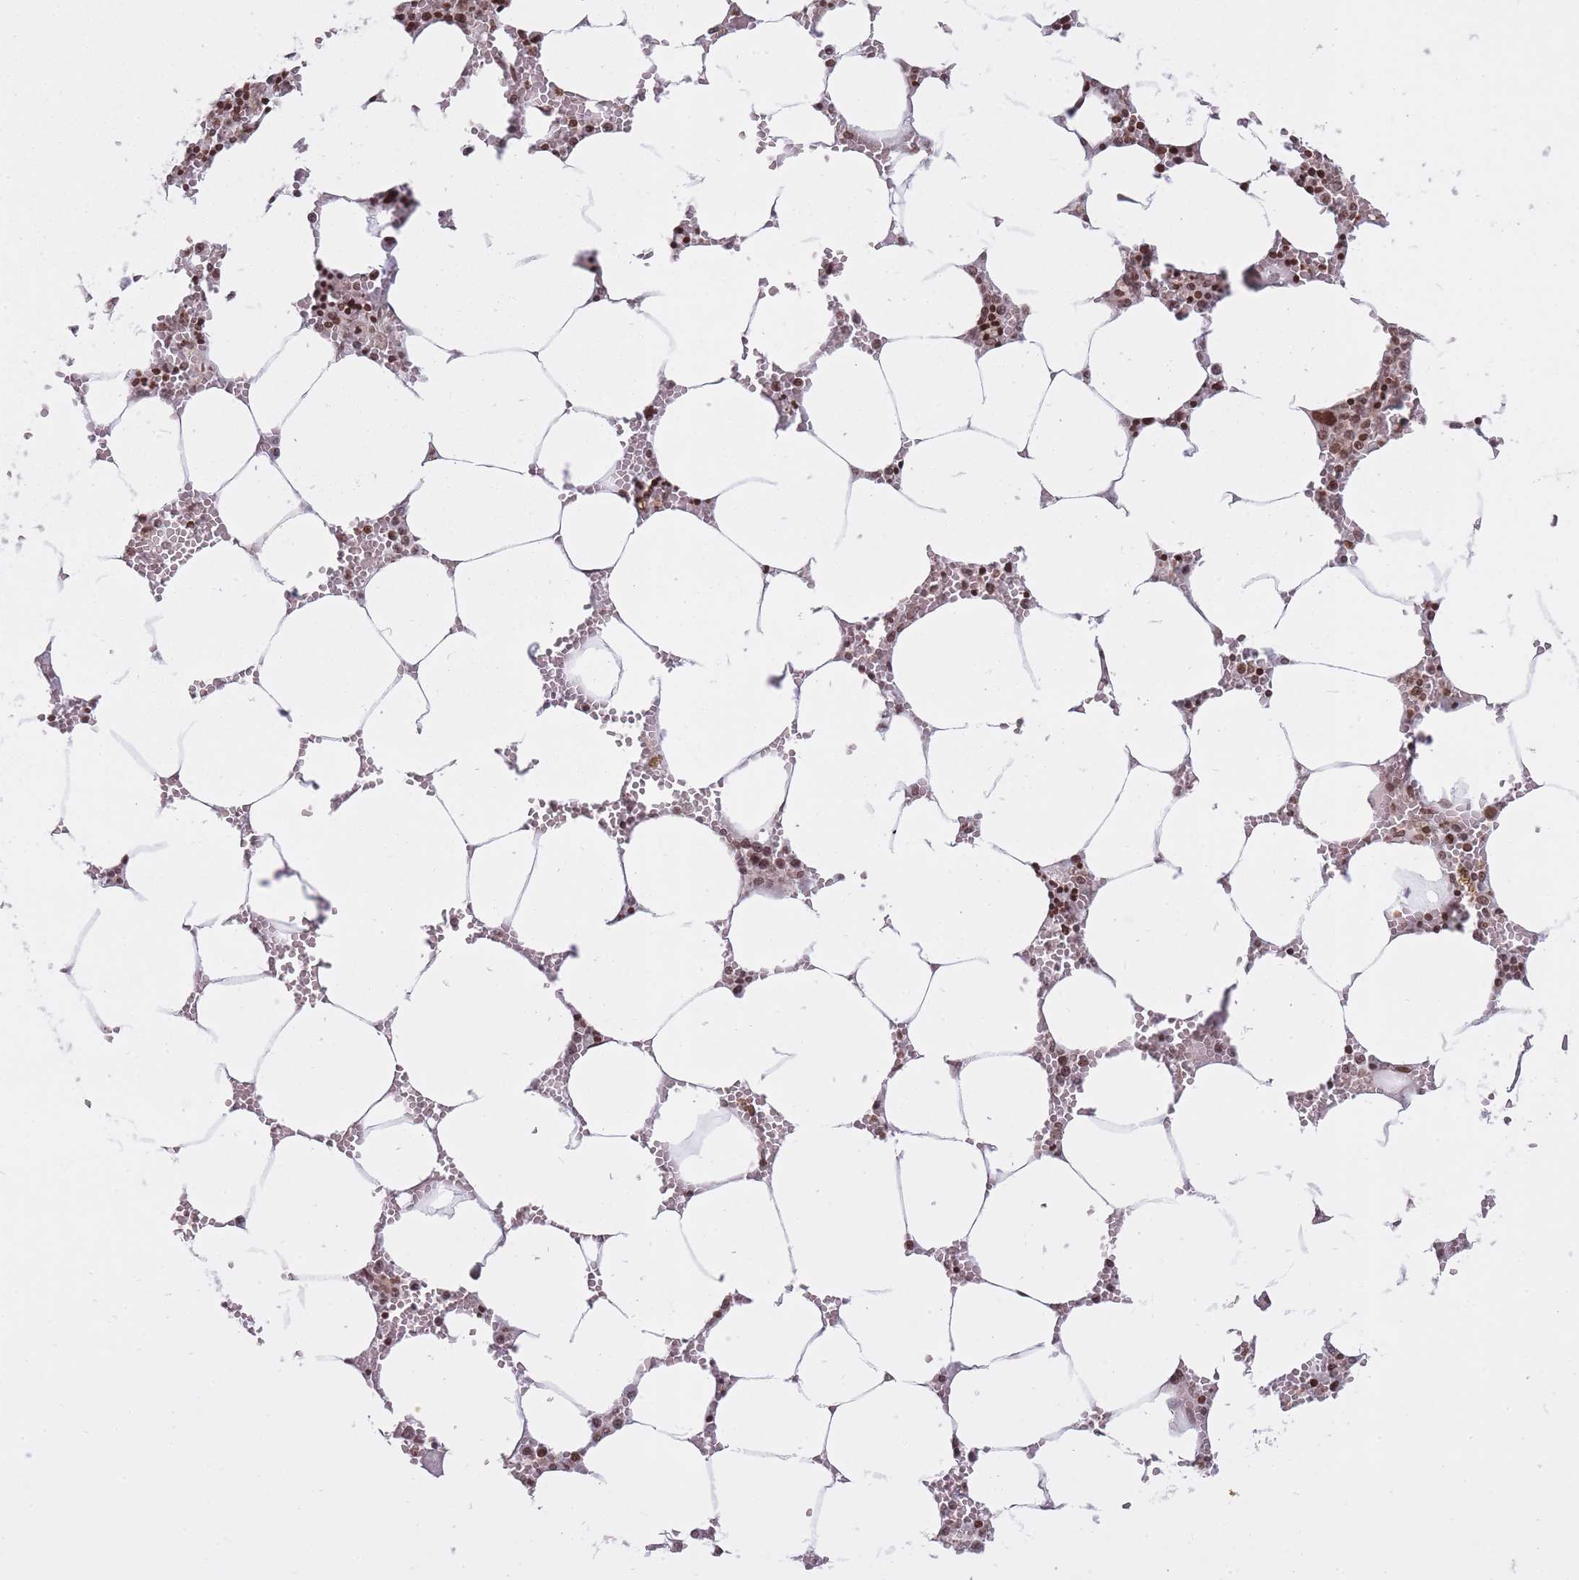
{"staining": {"intensity": "strong", "quantity": ">75%", "location": "nuclear"}, "tissue": "bone marrow", "cell_type": "Hematopoietic cells", "image_type": "normal", "snomed": [{"axis": "morphology", "description": "Normal tissue, NOS"}, {"axis": "topography", "description": "Bone marrow"}], "caption": "Protein expression analysis of benign bone marrow demonstrates strong nuclear expression in approximately >75% of hematopoietic cells. (DAB IHC, brown staining for protein, blue staining for nuclei).", "gene": "TMC6", "patient": {"sex": "male", "age": 70}}